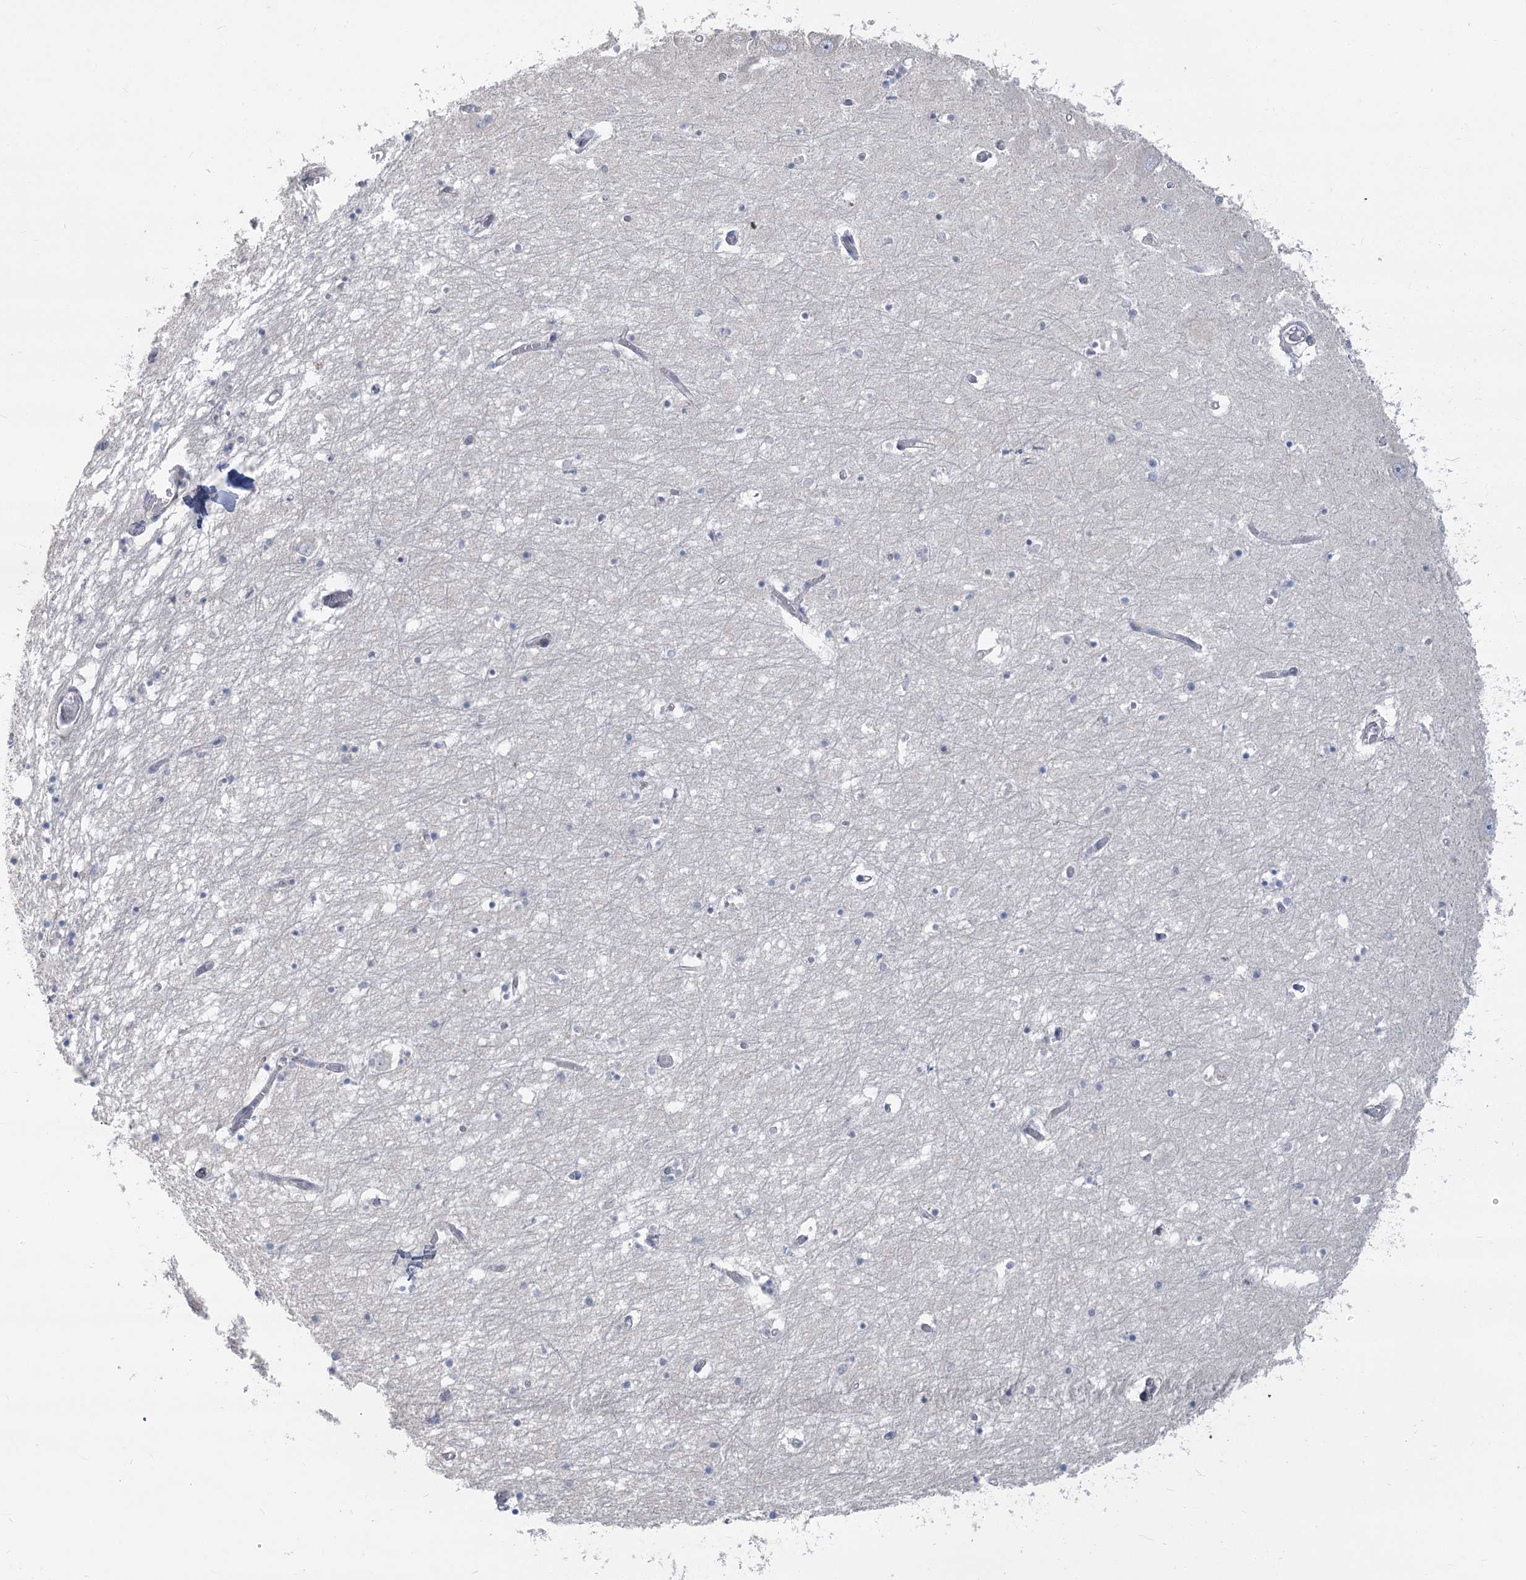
{"staining": {"intensity": "negative", "quantity": "none", "location": "none"}, "tissue": "hippocampus", "cell_type": "Glial cells", "image_type": "normal", "snomed": [{"axis": "morphology", "description": "Normal tissue, NOS"}, {"axis": "topography", "description": "Hippocampus"}], "caption": "This is an immunohistochemistry micrograph of normal human hippocampus. There is no expression in glial cells.", "gene": "ABITRAM", "patient": {"sex": "male", "age": 70}}